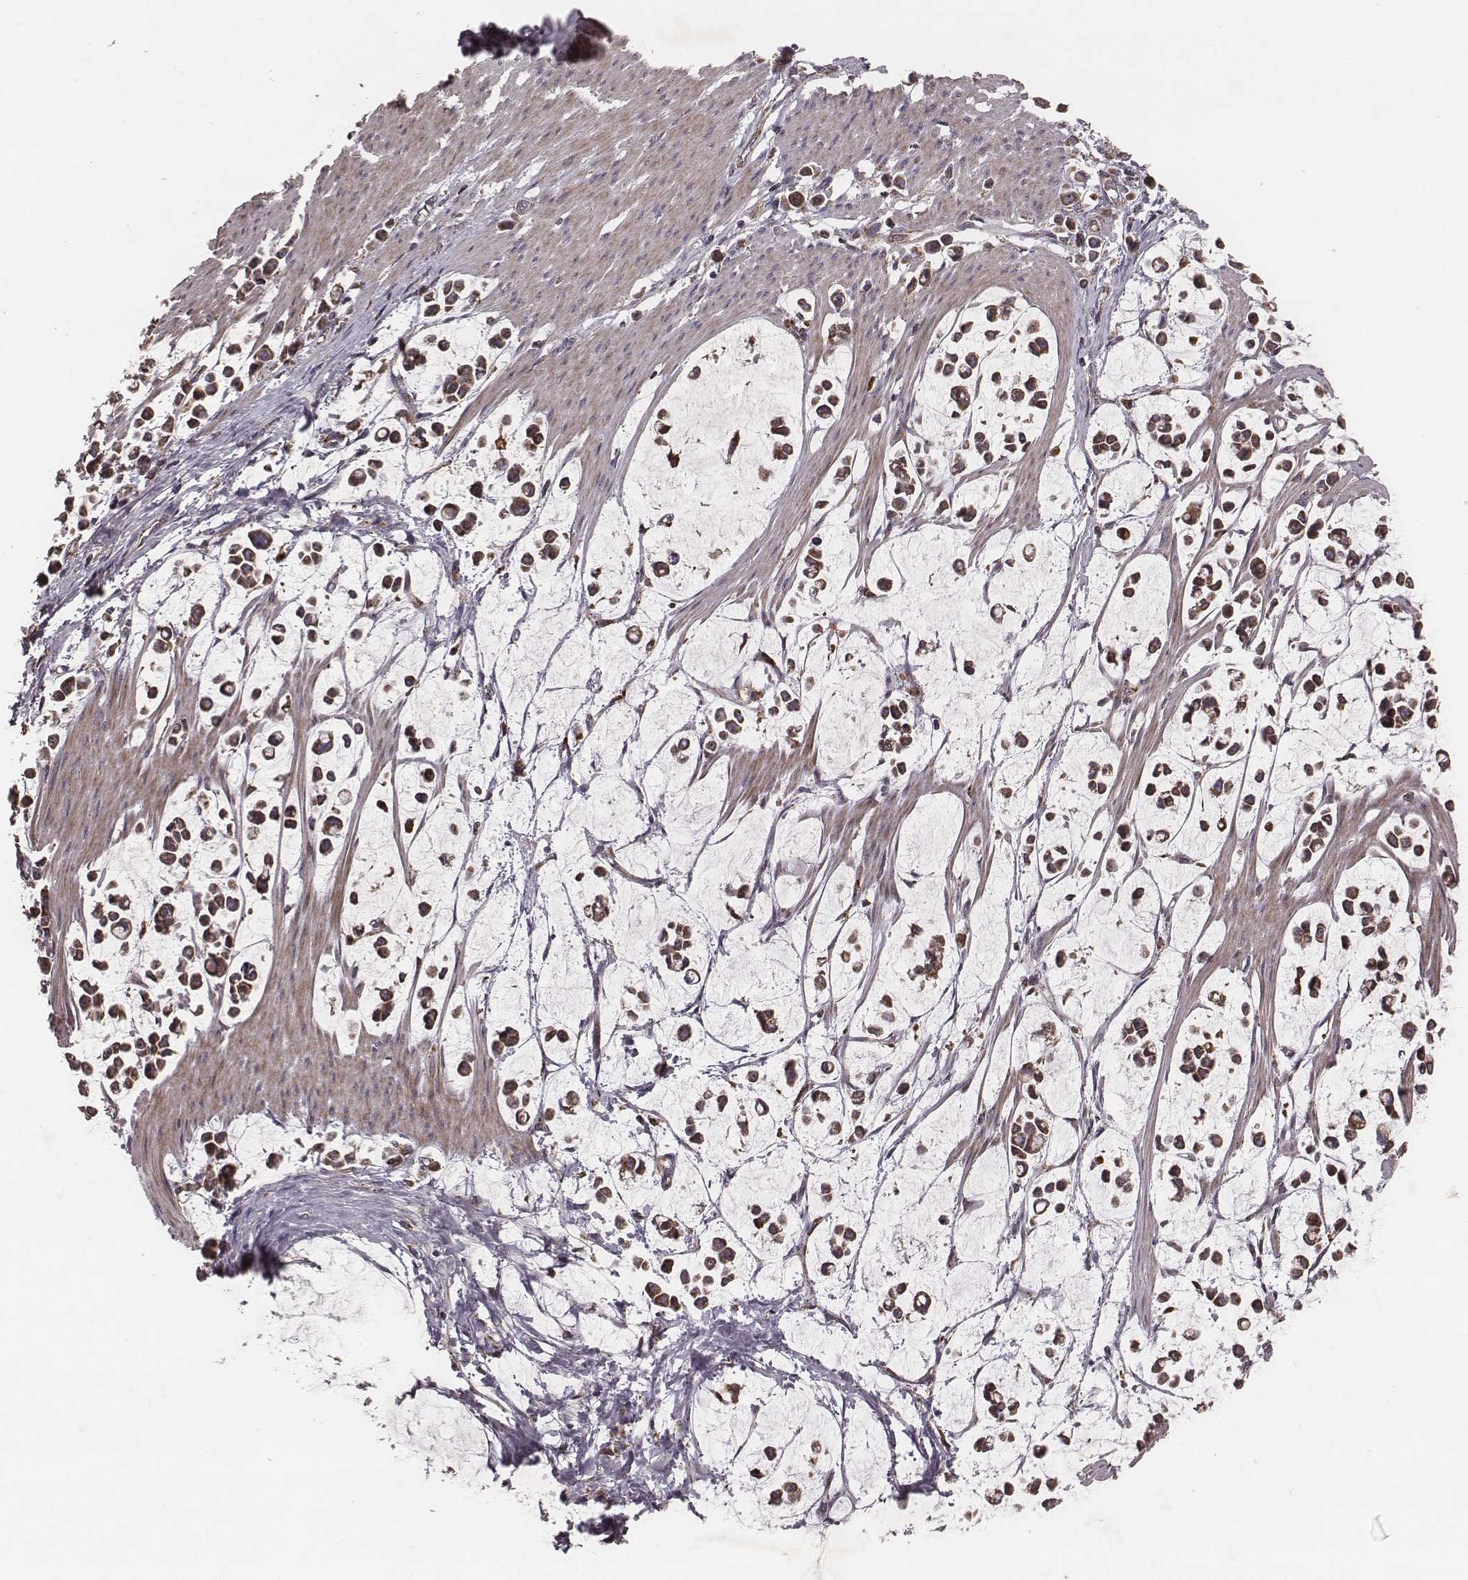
{"staining": {"intensity": "moderate", "quantity": ">75%", "location": "cytoplasmic/membranous"}, "tissue": "stomach cancer", "cell_type": "Tumor cells", "image_type": "cancer", "snomed": [{"axis": "morphology", "description": "Adenocarcinoma, NOS"}, {"axis": "topography", "description": "Stomach"}], "caption": "This is a photomicrograph of IHC staining of stomach adenocarcinoma, which shows moderate staining in the cytoplasmic/membranous of tumor cells.", "gene": "ZDHHC21", "patient": {"sex": "male", "age": 82}}